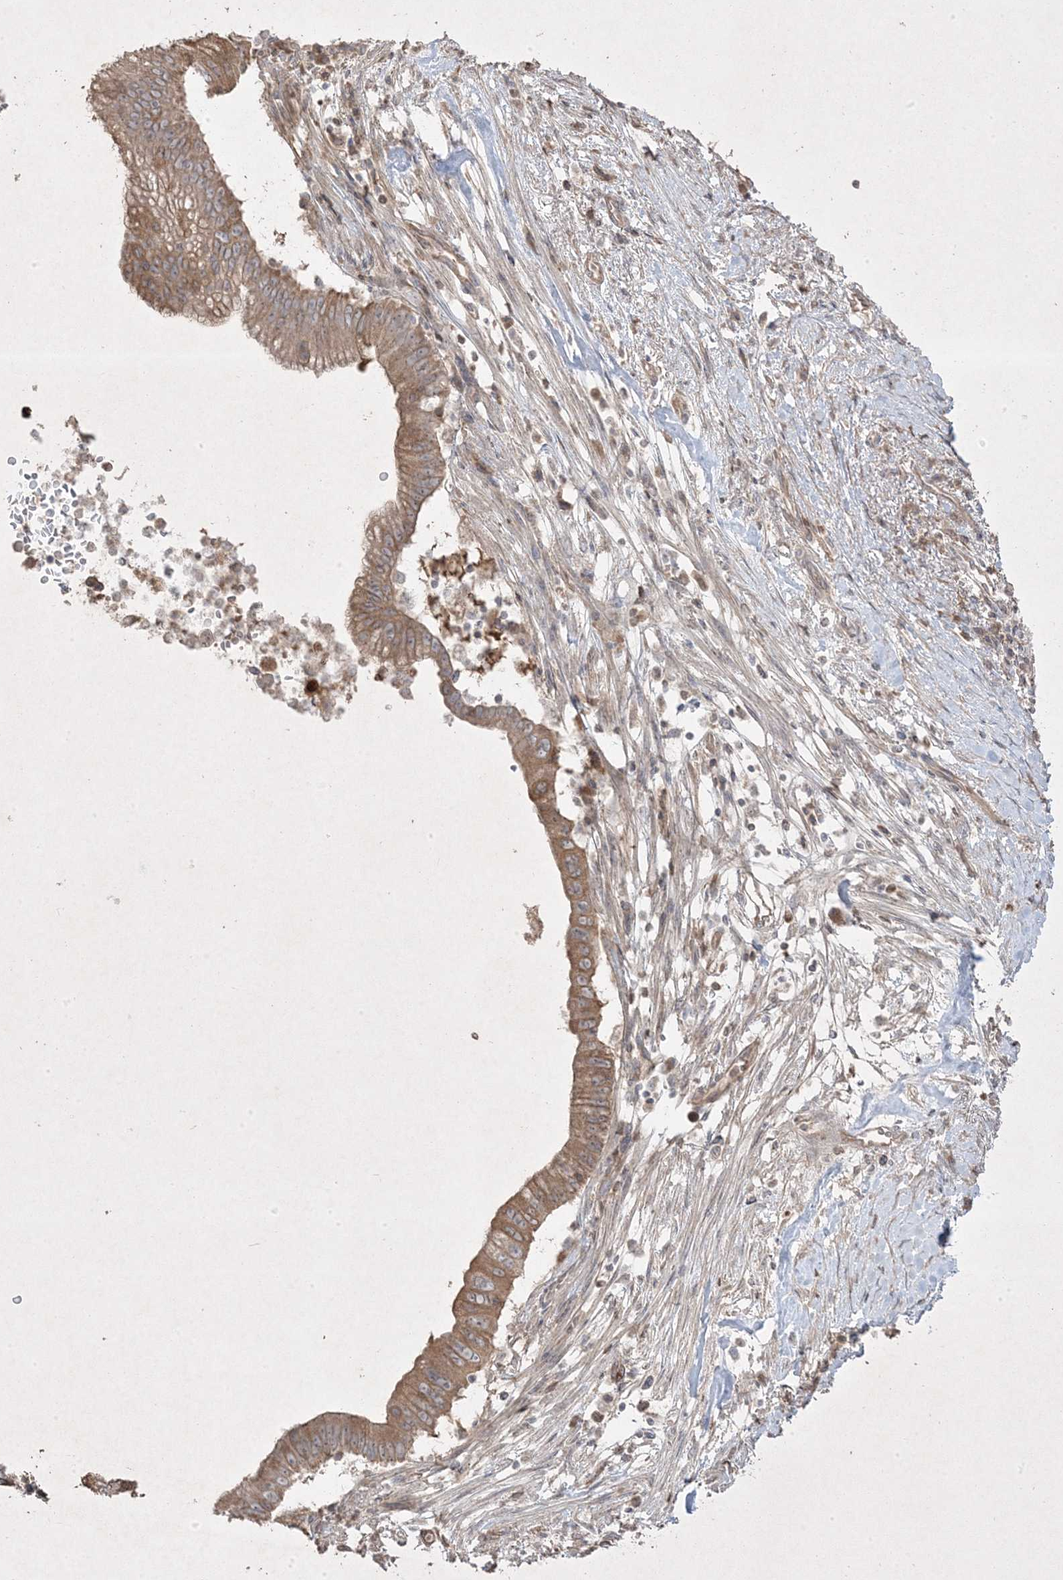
{"staining": {"intensity": "moderate", "quantity": ">75%", "location": "cytoplasmic/membranous"}, "tissue": "pancreatic cancer", "cell_type": "Tumor cells", "image_type": "cancer", "snomed": [{"axis": "morphology", "description": "Adenocarcinoma, NOS"}, {"axis": "topography", "description": "Pancreas"}], "caption": "High-magnification brightfield microscopy of pancreatic cancer (adenocarcinoma) stained with DAB (brown) and counterstained with hematoxylin (blue). tumor cells exhibit moderate cytoplasmic/membranous positivity is seen in about>75% of cells.", "gene": "RGL4", "patient": {"sex": "male", "age": 68}}